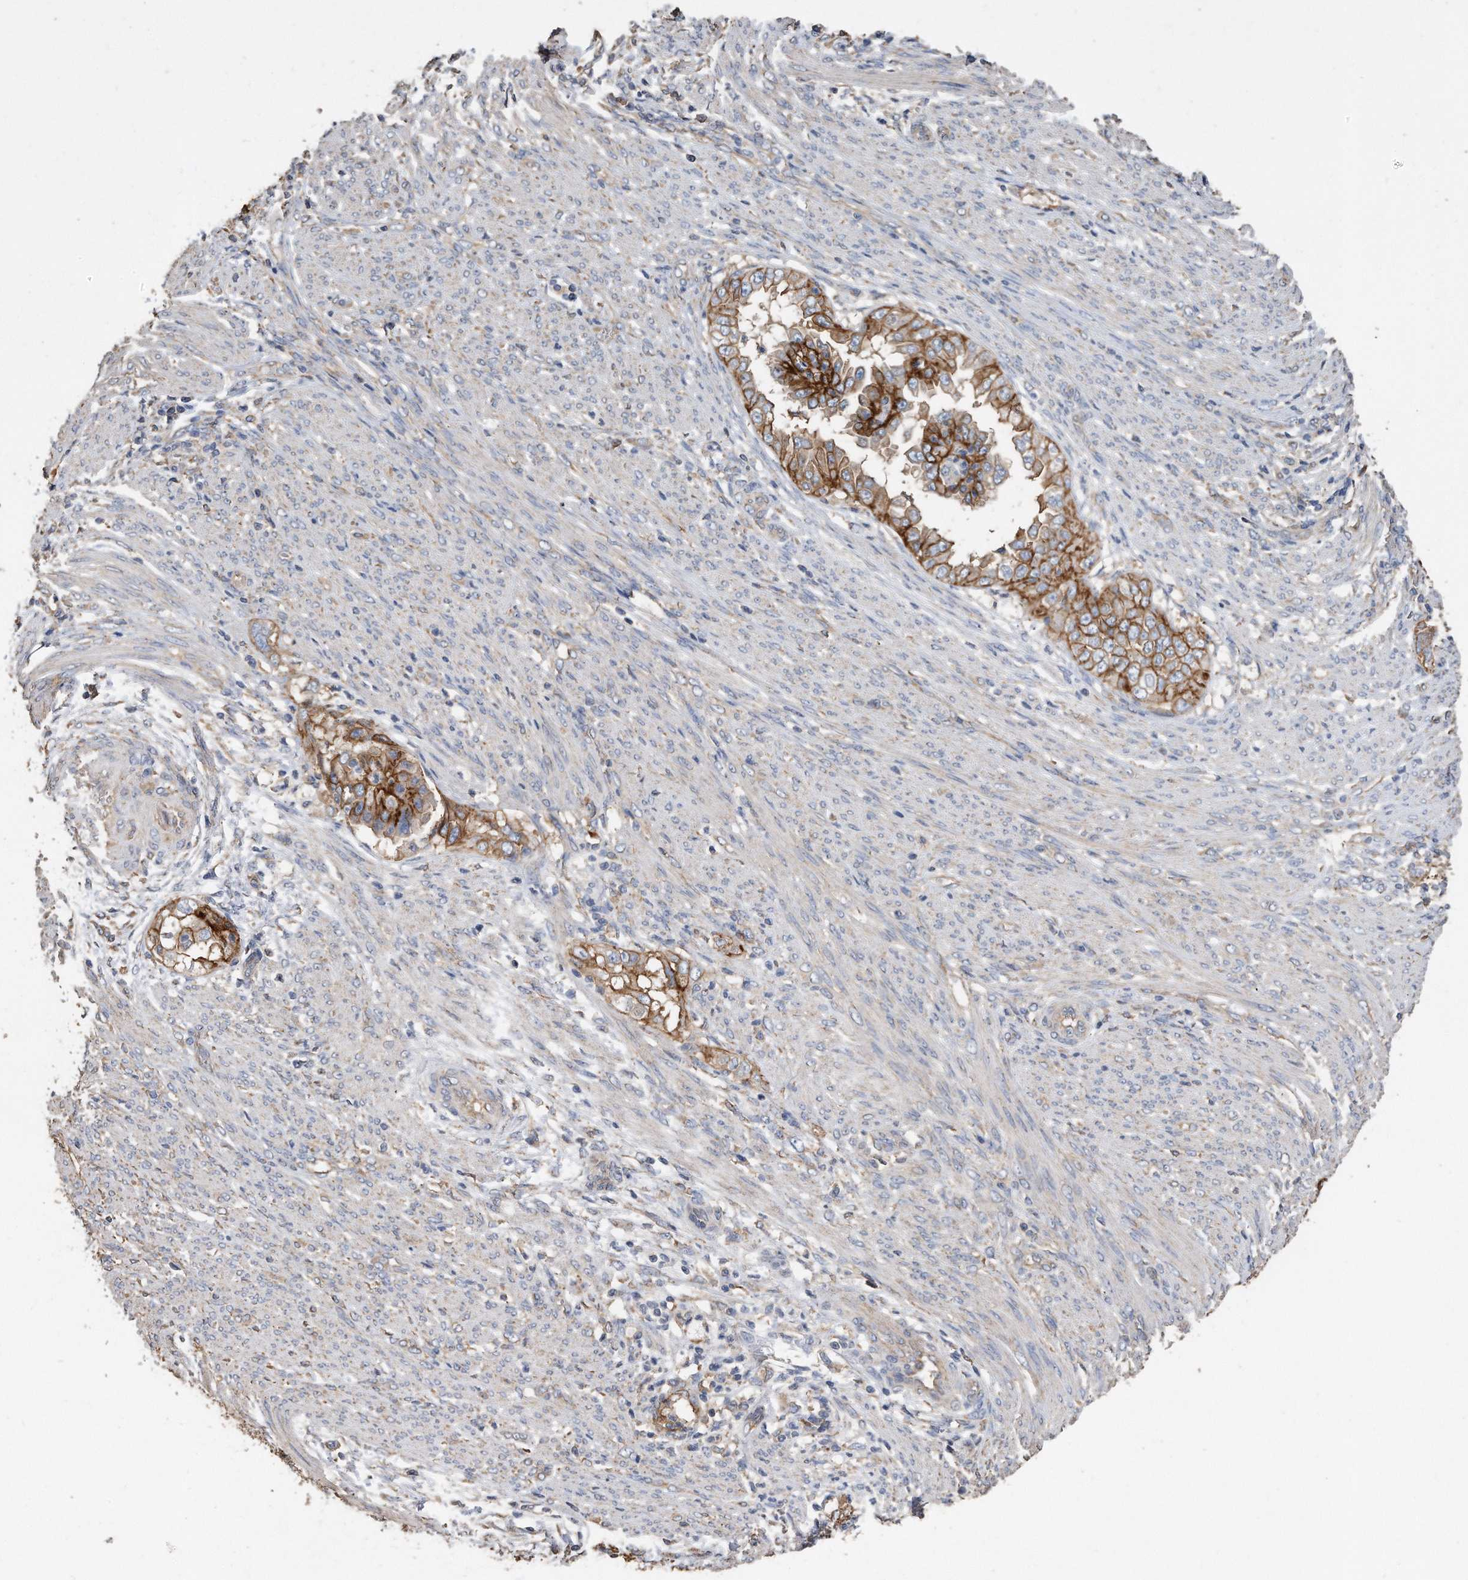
{"staining": {"intensity": "moderate", "quantity": ">75%", "location": "cytoplasmic/membranous"}, "tissue": "endometrial cancer", "cell_type": "Tumor cells", "image_type": "cancer", "snomed": [{"axis": "morphology", "description": "Adenocarcinoma, NOS"}, {"axis": "topography", "description": "Endometrium"}], "caption": "A high-resolution photomicrograph shows immunohistochemistry (IHC) staining of adenocarcinoma (endometrial), which shows moderate cytoplasmic/membranous expression in approximately >75% of tumor cells.", "gene": "CDCP1", "patient": {"sex": "female", "age": 85}}